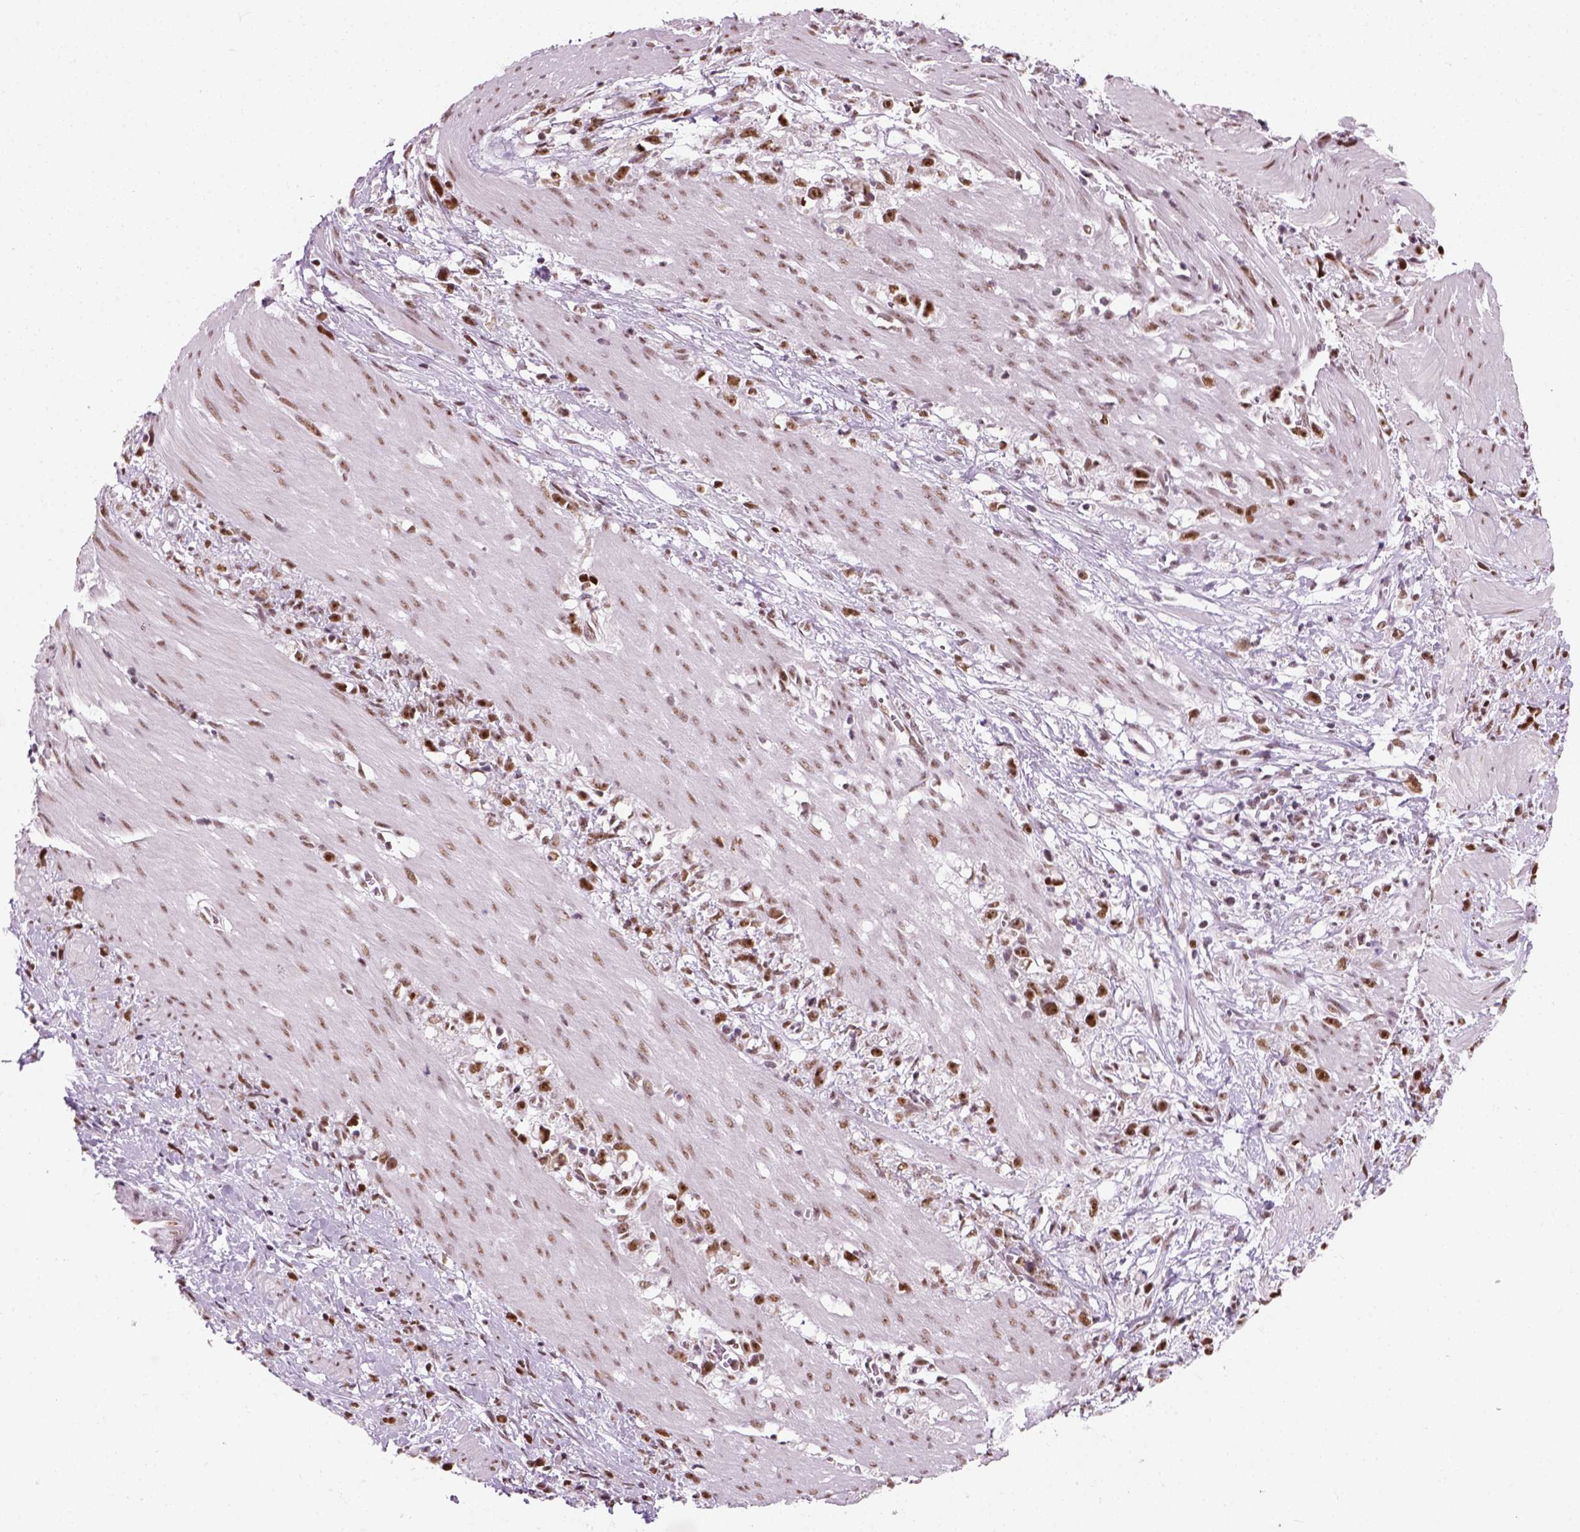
{"staining": {"intensity": "strong", "quantity": ">75%", "location": "nuclear"}, "tissue": "stomach cancer", "cell_type": "Tumor cells", "image_type": "cancer", "snomed": [{"axis": "morphology", "description": "Adenocarcinoma, NOS"}, {"axis": "topography", "description": "Stomach"}], "caption": "Immunohistochemical staining of human stomach cancer reveals high levels of strong nuclear protein staining in approximately >75% of tumor cells.", "gene": "GTF2F1", "patient": {"sex": "female", "age": 59}}